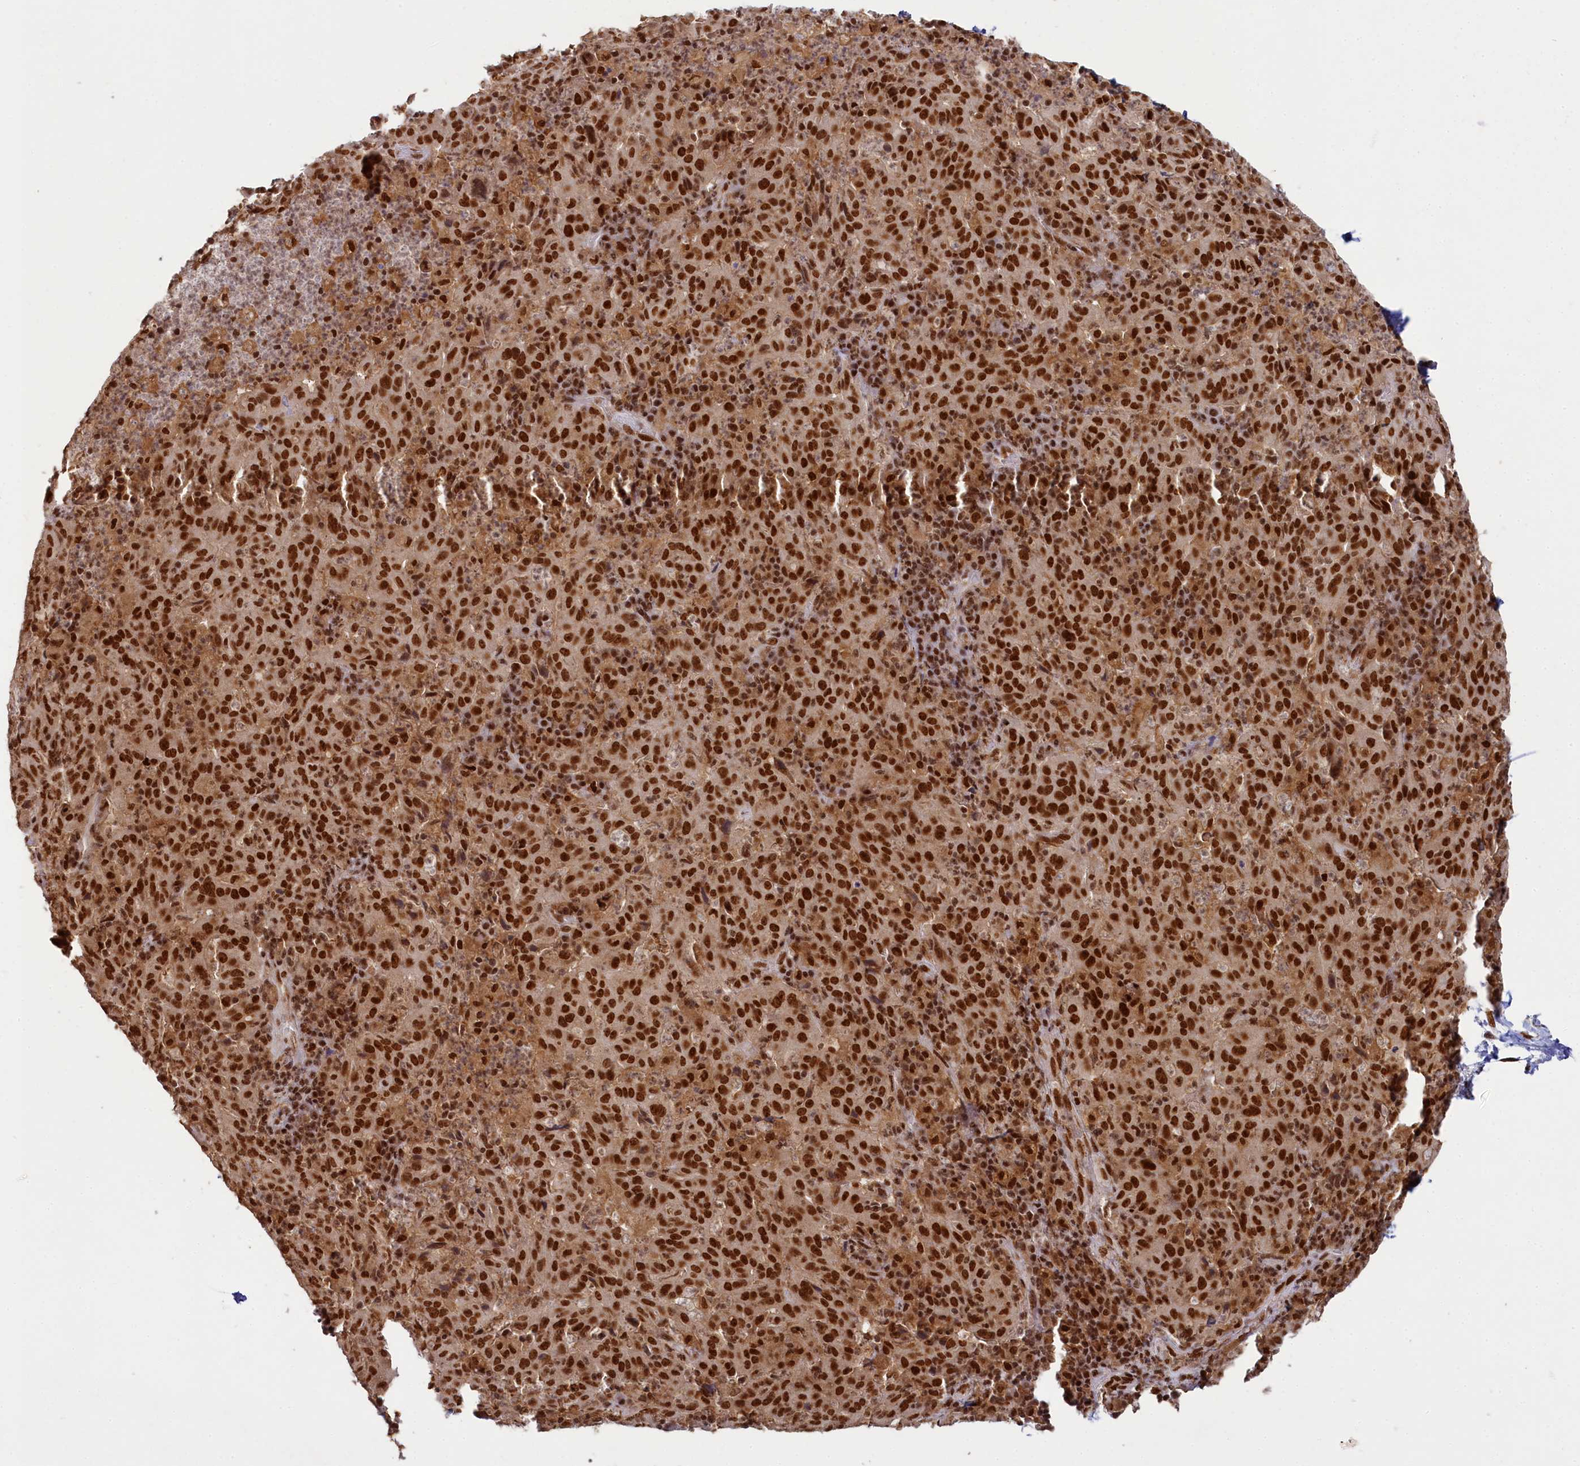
{"staining": {"intensity": "strong", "quantity": ">75%", "location": "nuclear"}, "tissue": "pancreatic cancer", "cell_type": "Tumor cells", "image_type": "cancer", "snomed": [{"axis": "morphology", "description": "Adenocarcinoma, NOS"}, {"axis": "topography", "description": "Pancreas"}], "caption": "Adenocarcinoma (pancreatic) stained with a brown dye reveals strong nuclear positive positivity in about >75% of tumor cells.", "gene": "PPHLN1", "patient": {"sex": "male", "age": 63}}